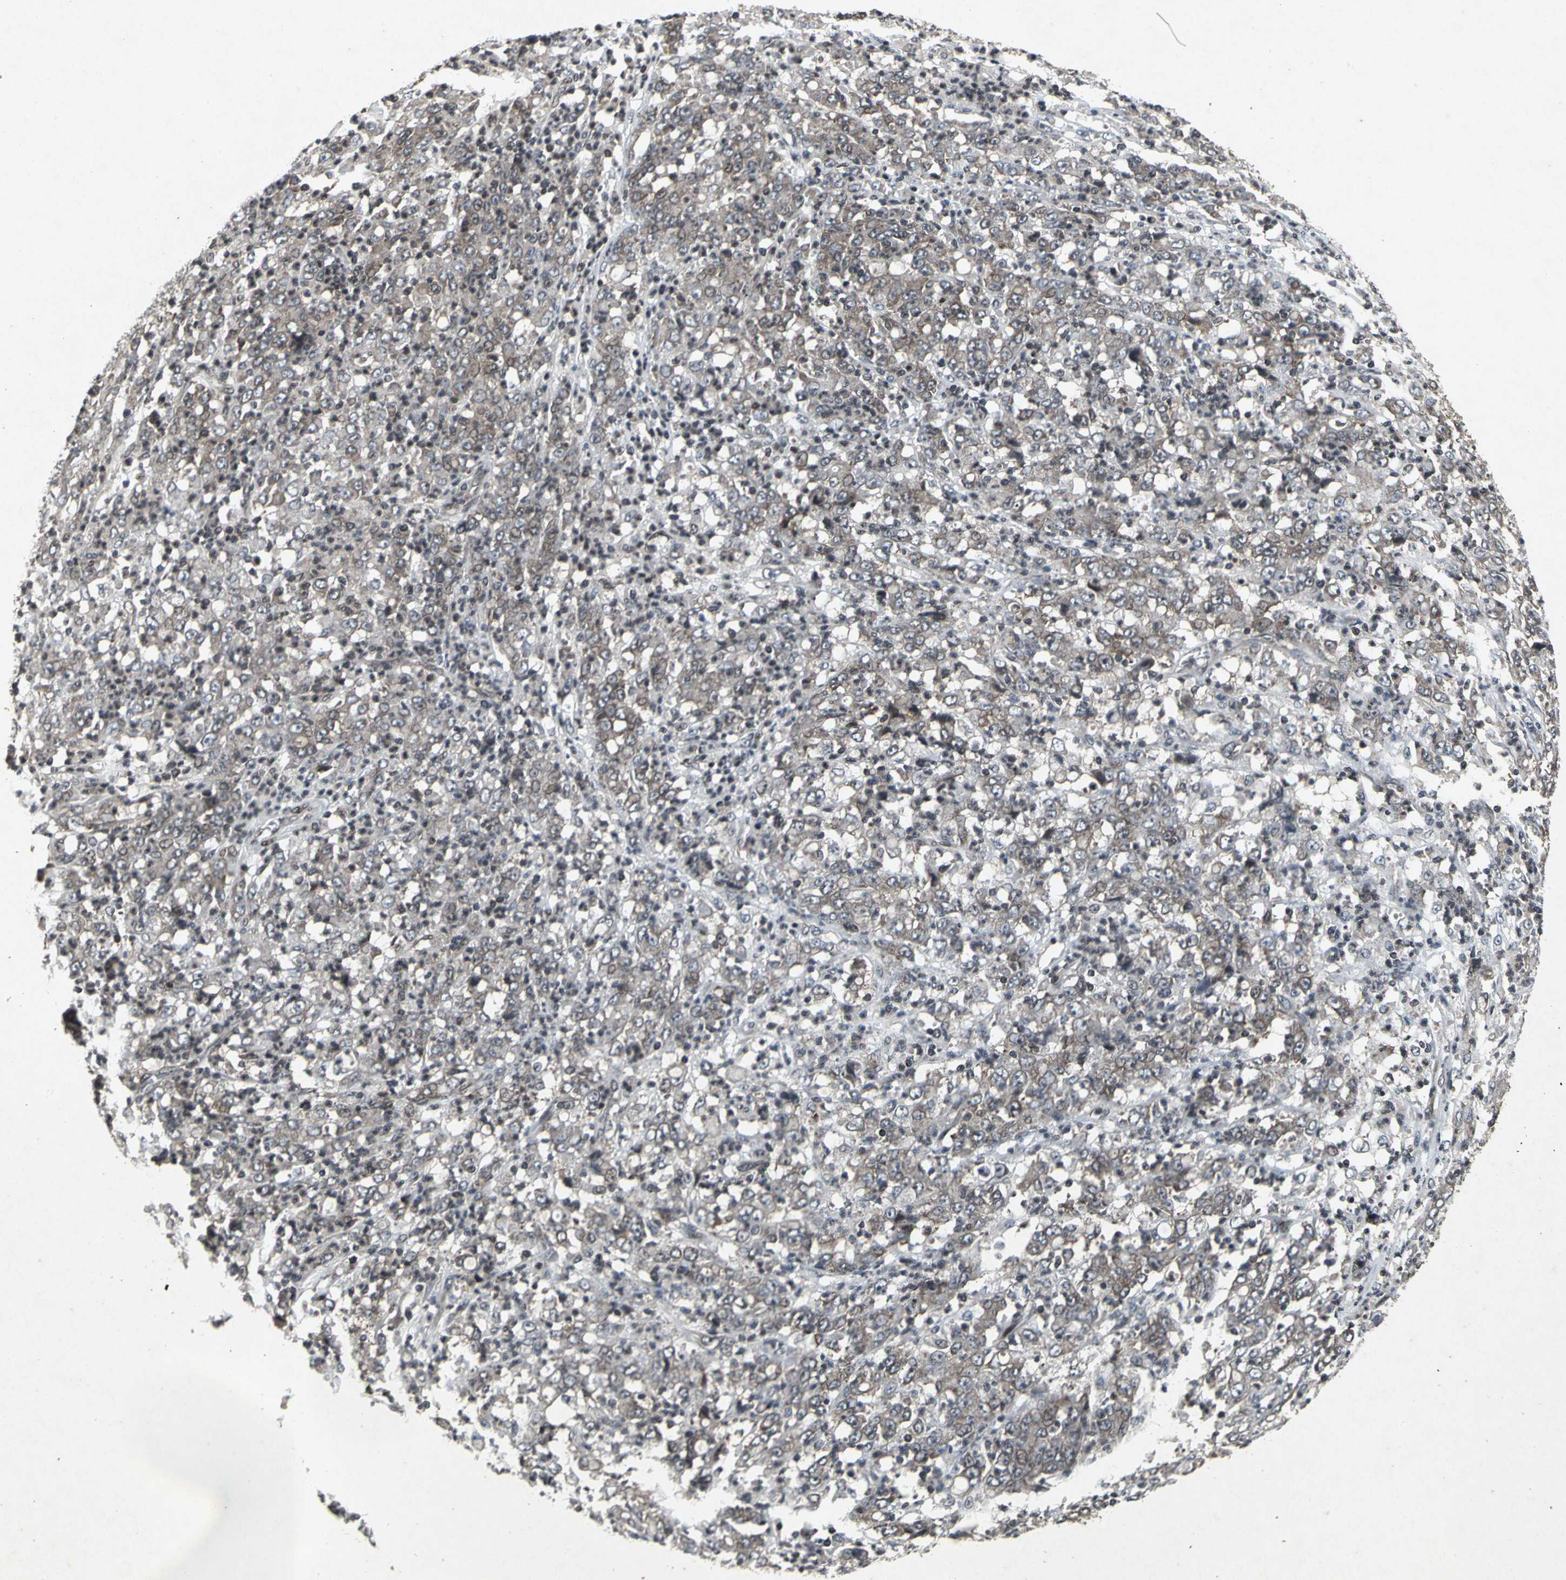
{"staining": {"intensity": "weak", "quantity": "25%-75%", "location": "cytoplasmic/membranous"}, "tissue": "stomach cancer", "cell_type": "Tumor cells", "image_type": "cancer", "snomed": [{"axis": "morphology", "description": "Adenocarcinoma, NOS"}, {"axis": "topography", "description": "Stomach, lower"}], "caption": "Immunohistochemistry (DAB) staining of human stomach cancer (adenocarcinoma) shows weak cytoplasmic/membranous protein positivity in about 25%-75% of tumor cells.", "gene": "SH2B3", "patient": {"sex": "female", "age": 71}}